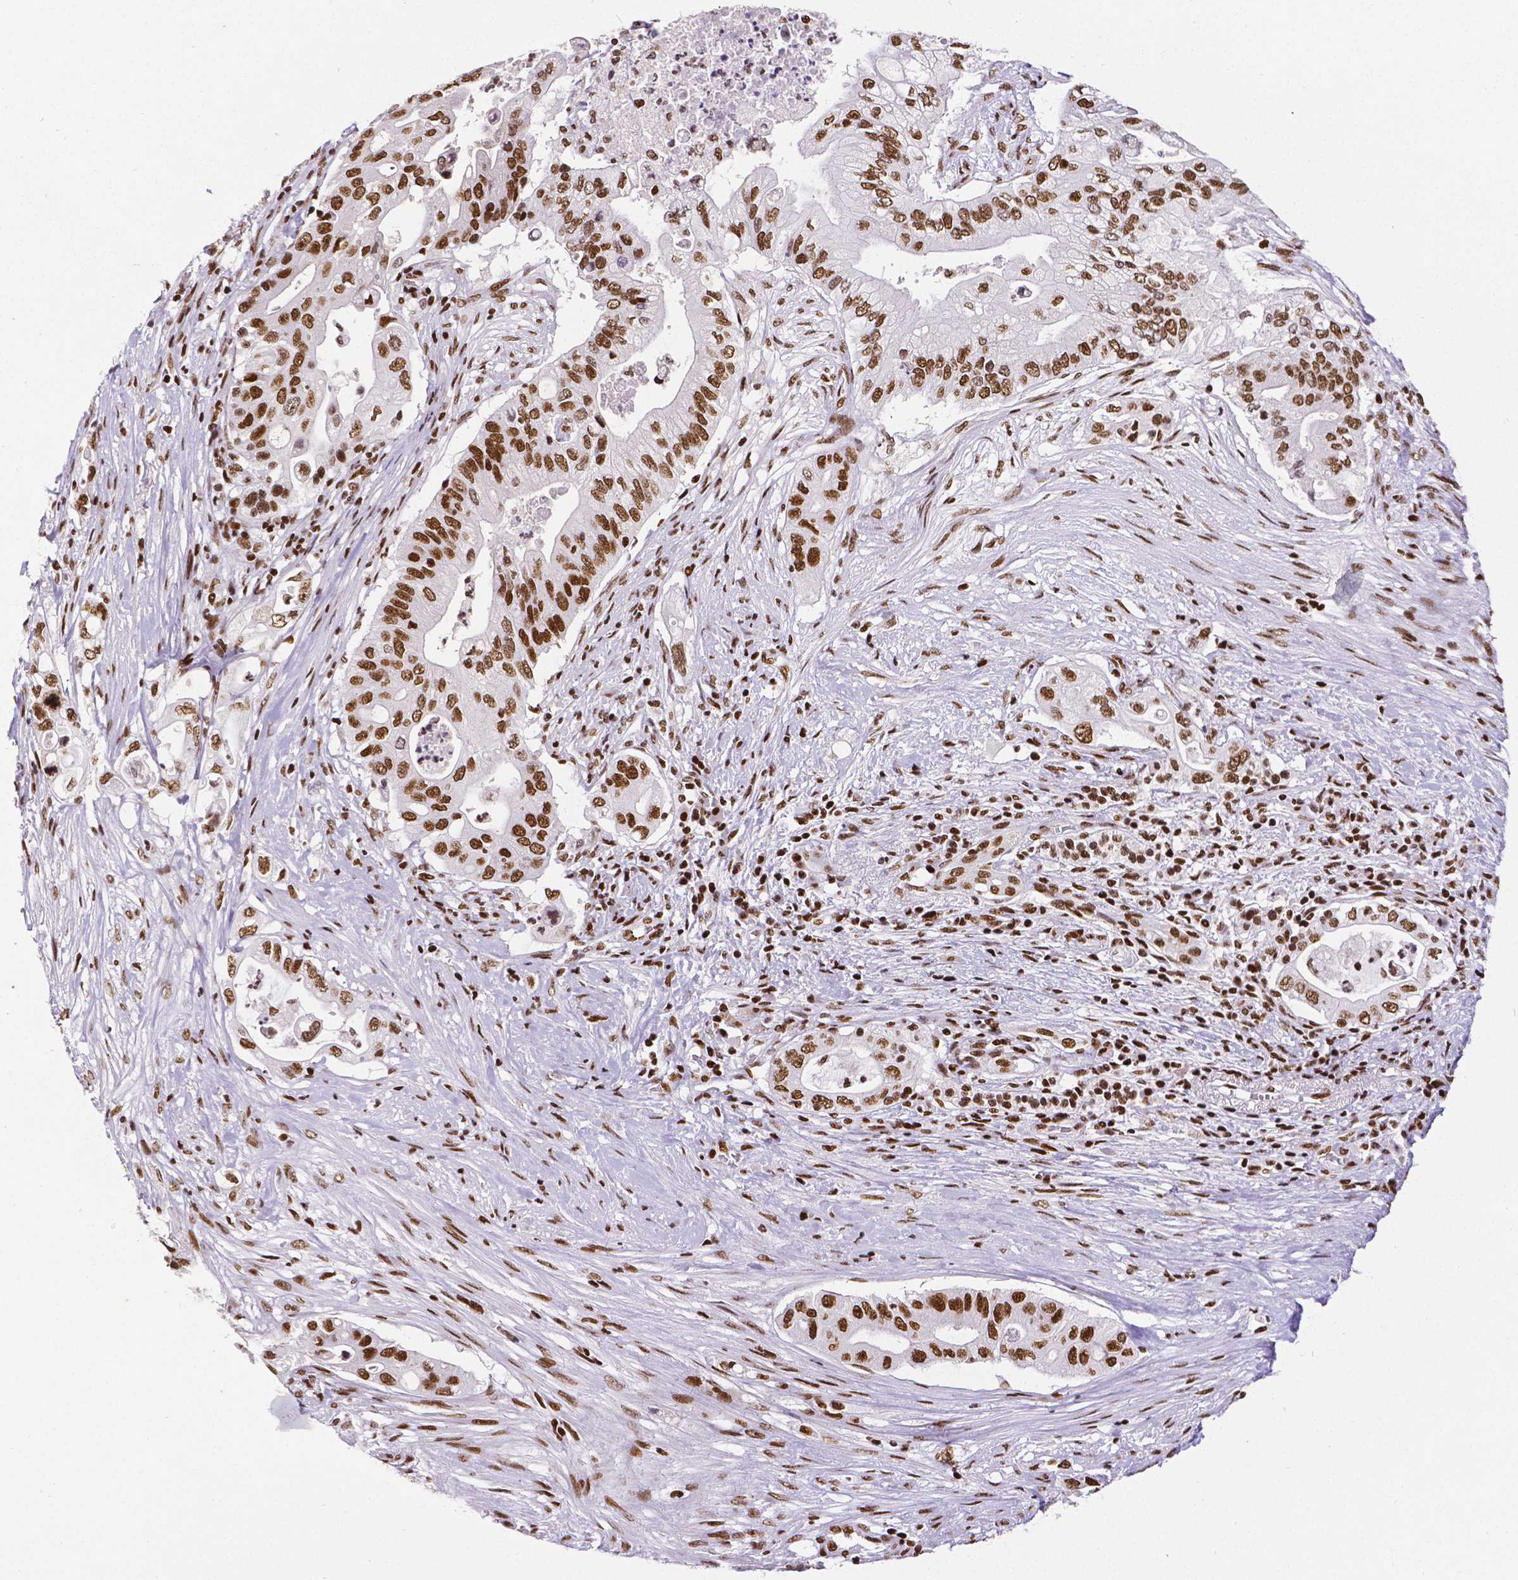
{"staining": {"intensity": "strong", "quantity": ">75%", "location": "nuclear"}, "tissue": "pancreatic cancer", "cell_type": "Tumor cells", "image_type": "cancer", "snomed": [{"axis": "morphology", "description": "Adenocarcinoma, NOS"}, {"axis": "topography", "description": "Pancreas"}], "caption": "An image of human pancreatic cancer (adenocarcinoma) stained for a protein exhibits strong nuclear brown staining in tumor cells.", "gene": "CTCF", "patient": {"sex": "female", "age": 72}}